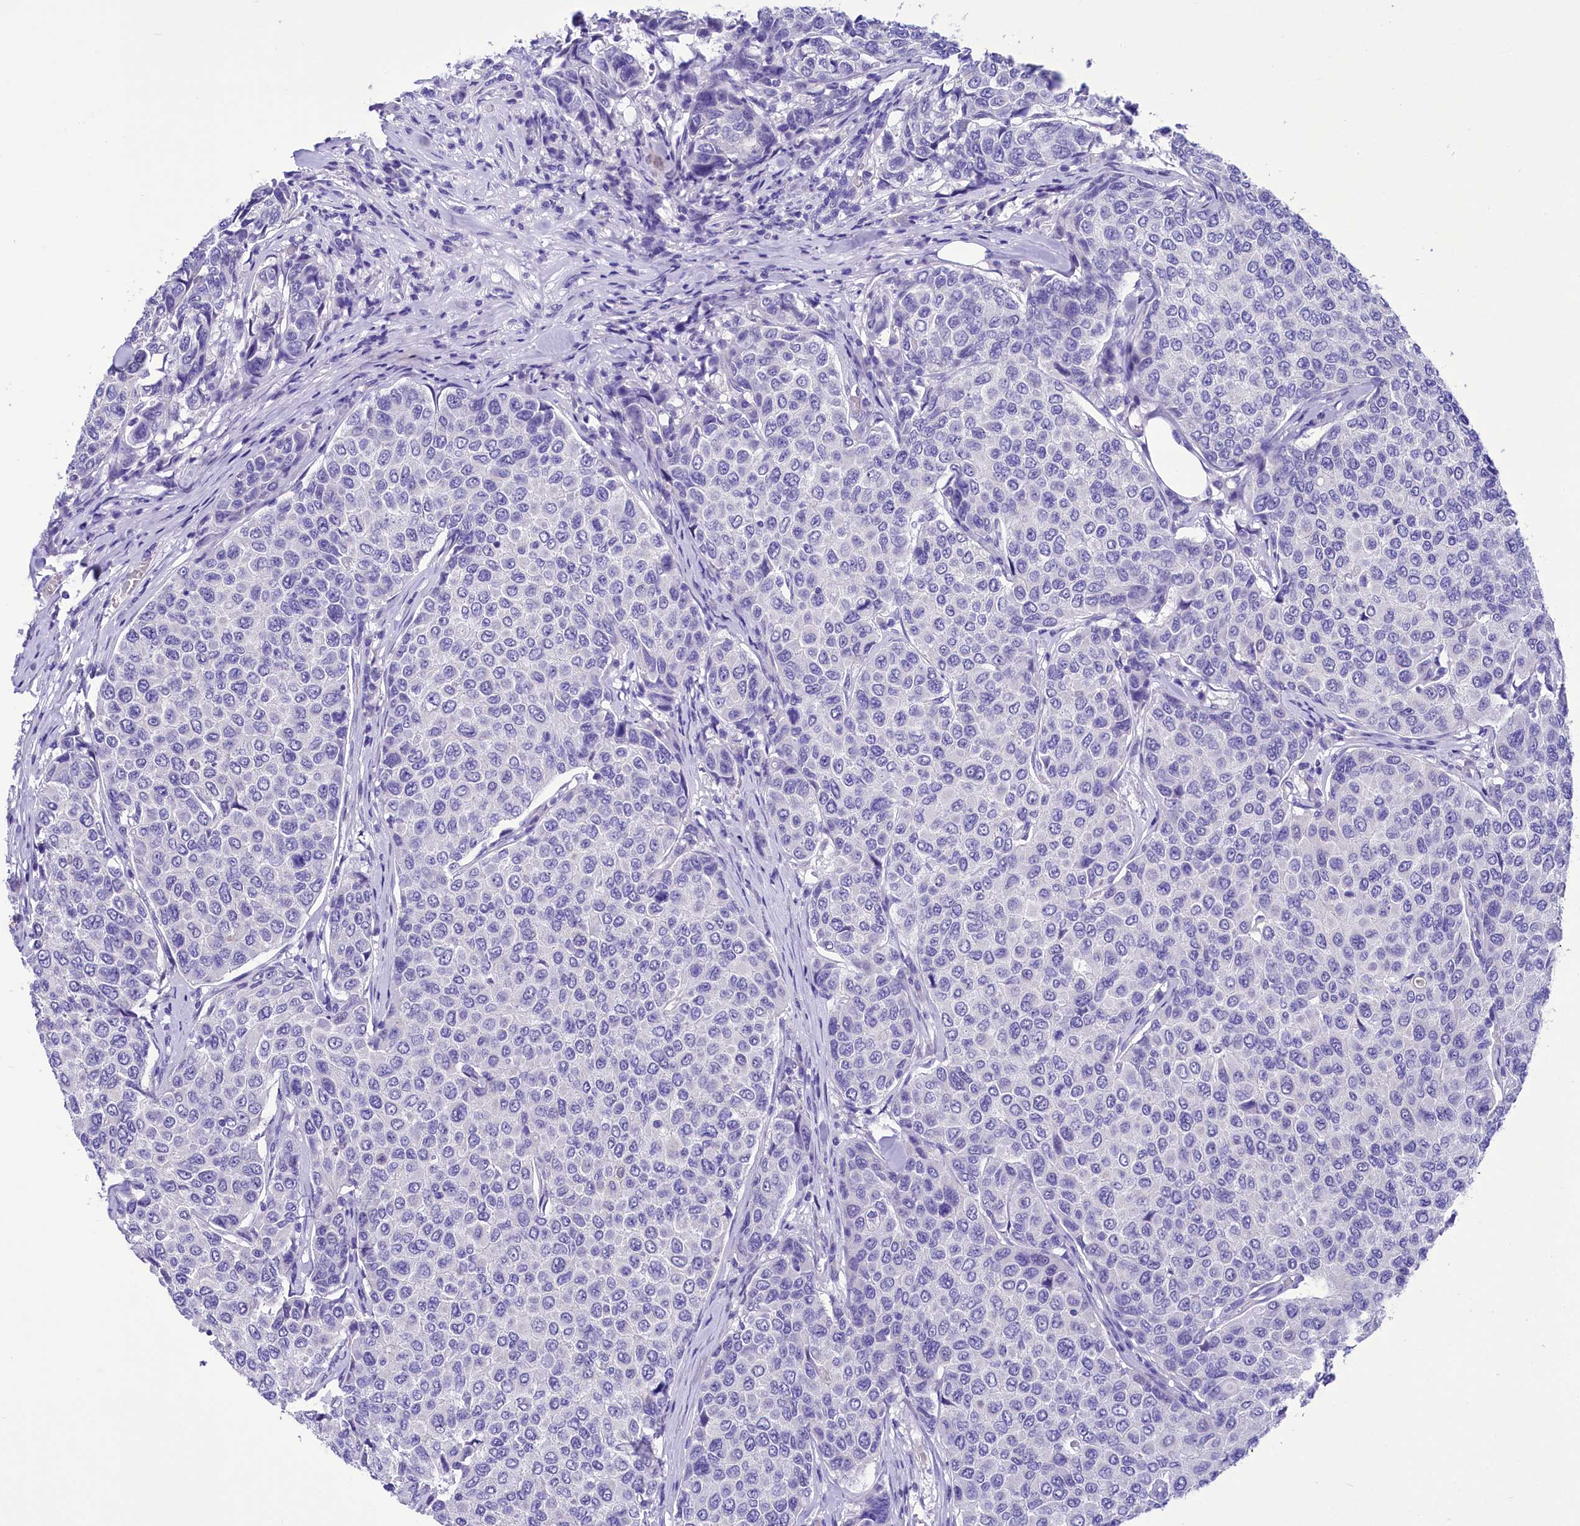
{"staining": {"intensity": "negative", "quantity": "none", "location": "none"}, "tissue": "breast cancer", "cell_type": "Tumor cells", "image_type": "cancer", "snomed": [{"axis": "morphology", "description": "Duct carcinoma"}, {"axis": "topography", "description": "Breast"}], "caption": "This is a photomicrograph of immunohistochemistry staining of breast cancer, which shows no positivity in tumor cells.", "gene": "TTC36", "patient": {"sex": "female", "age": 55}}